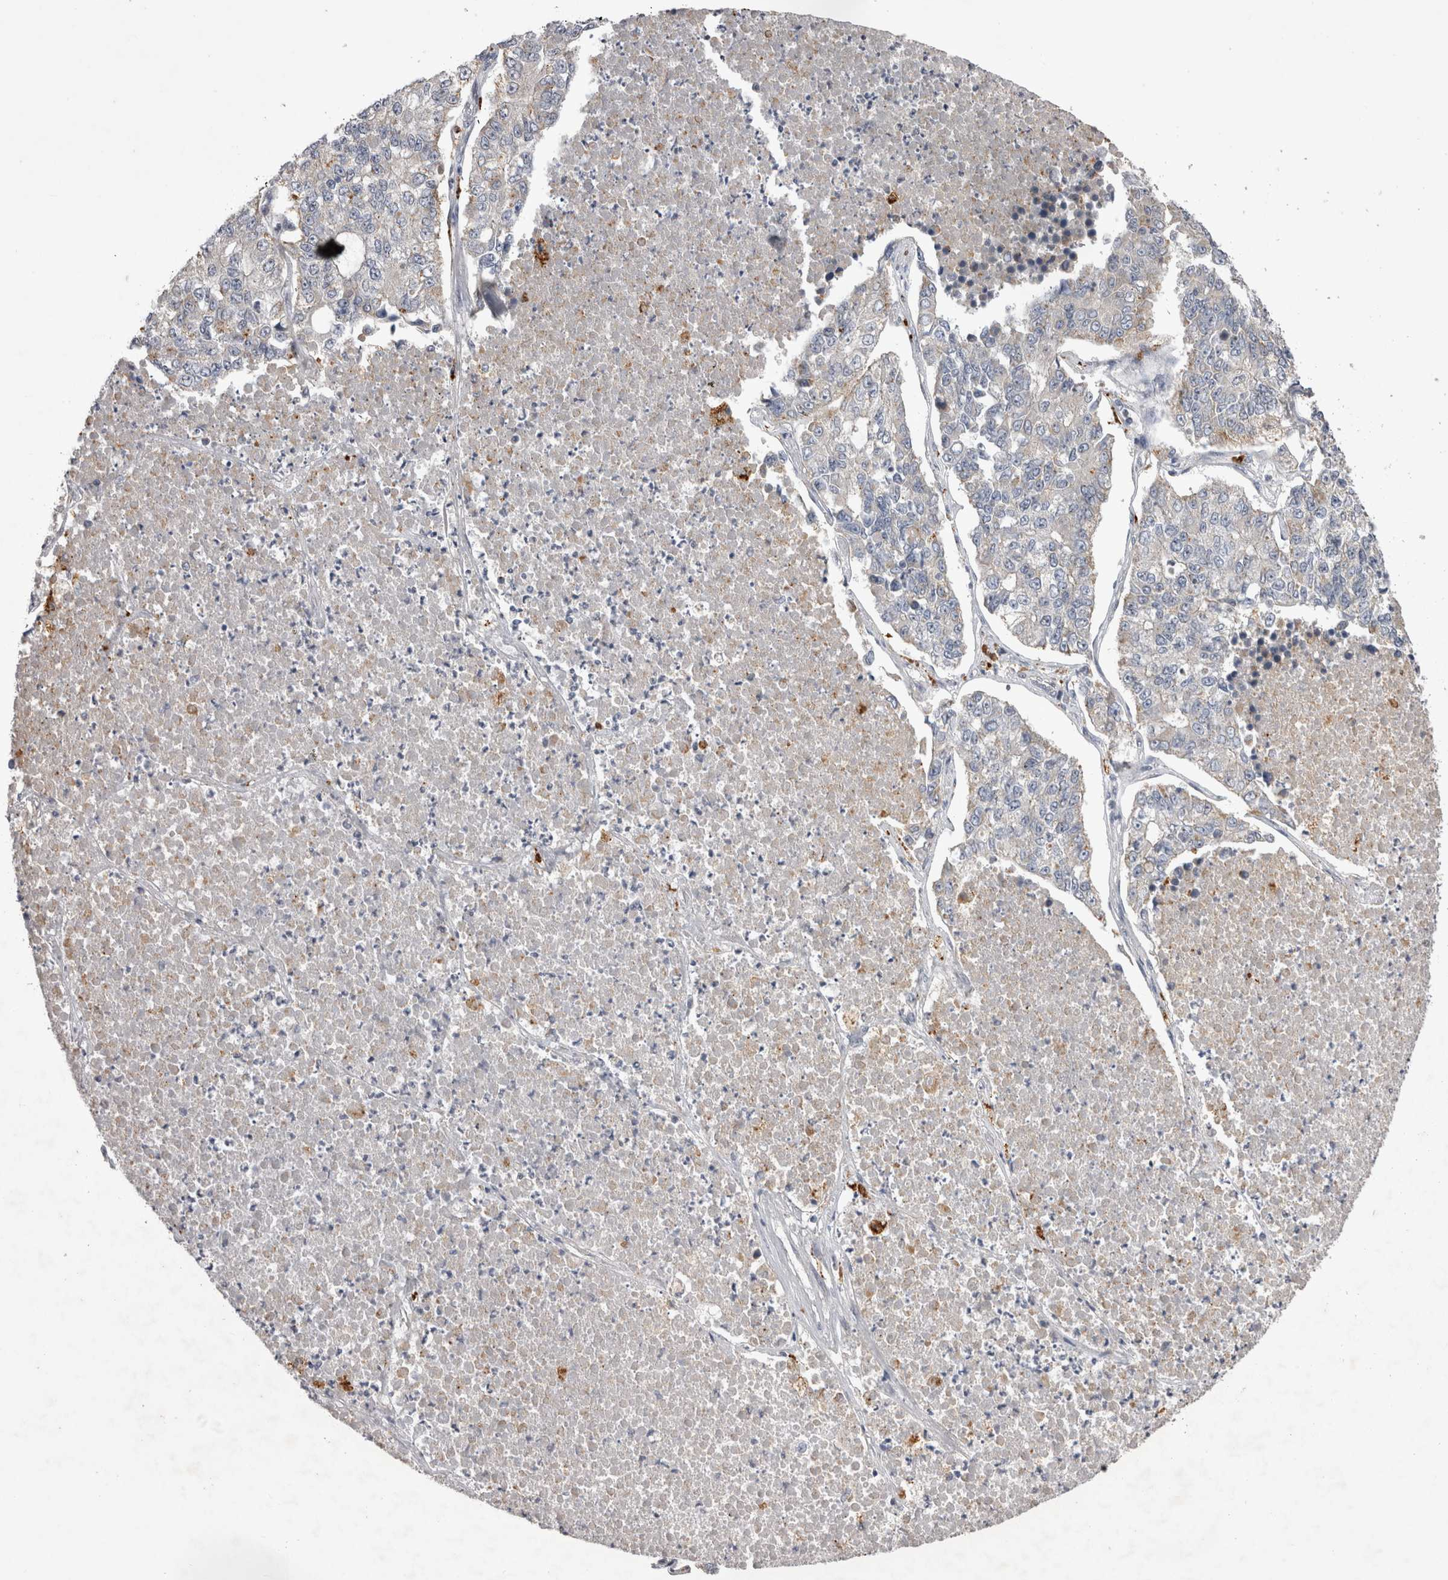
{"staining": {"intensity": "negative", "quantity": "none", "location": "none"}, "tissue": "lung cancer", "cell_type": "Tumor cells", "image_type": "cancer", "snomed": [{"axis": "morphology", "description": "Adenocarcinoma, NOS"}, {"axis": "topography", "description": "Lung"}], "caption": "A micrograph of lung cancer stained for a protein demonstrates no brown staining in tumor cells. Nuclei are stained in blue.", "gene": "CTBS", "patient": {"sex": "male", "age": 49}}